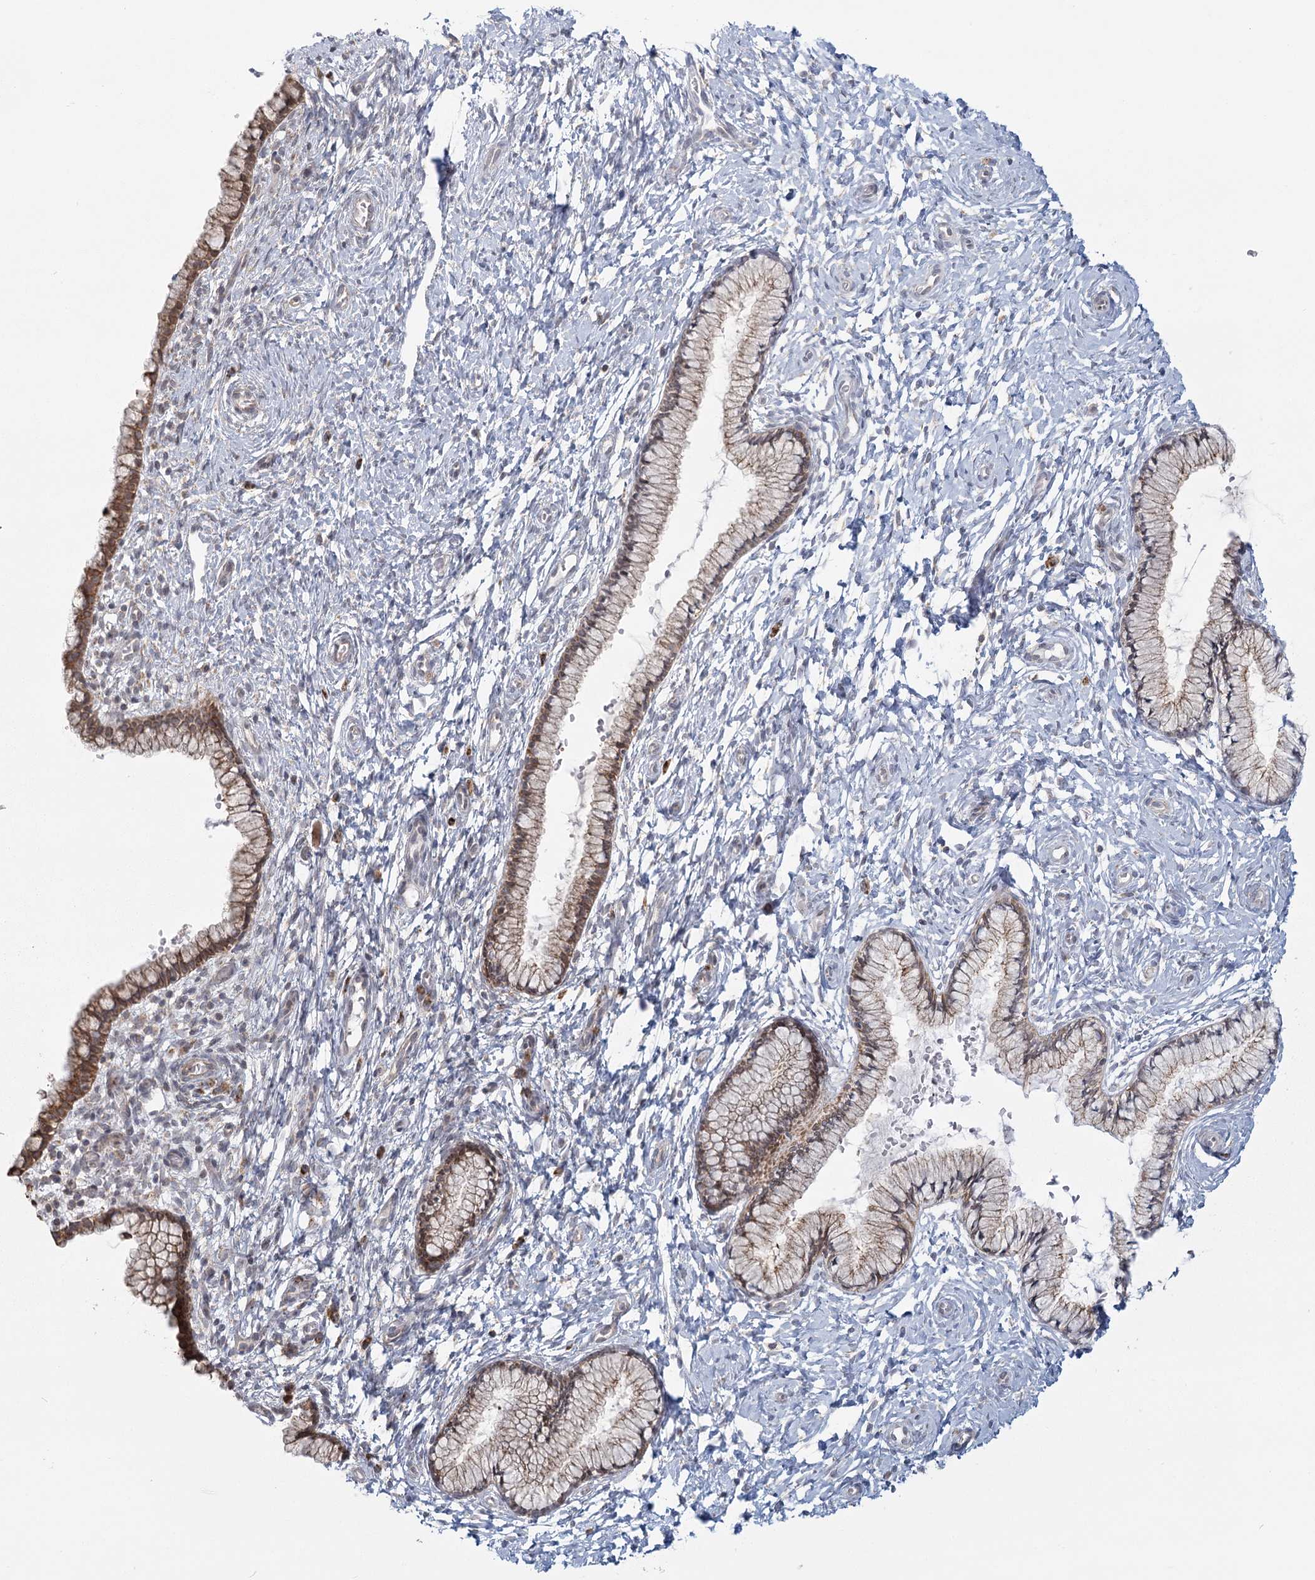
{"staining": {"intensity": "moderate", "quantity": "25%-75%", "location": "cytoplasmic/membranous"}, "tissue": "cervix", "cell_type": "Glandular cells", "image_type": "normal", "snomed": [{"axis": "morphology", "description": "Normal tissue, NOS"}, {"axis": "topography", "description": "Cervix"}], "caption": "Immunohistochemistry (DAB) staining of normal human cervix demonstrates moderate cytoplasmic/membranous protein staining in approximately 25%-75% of glandular cells.", "gene": "LACTB", "patient": {"sex": "female", "age": 33}}